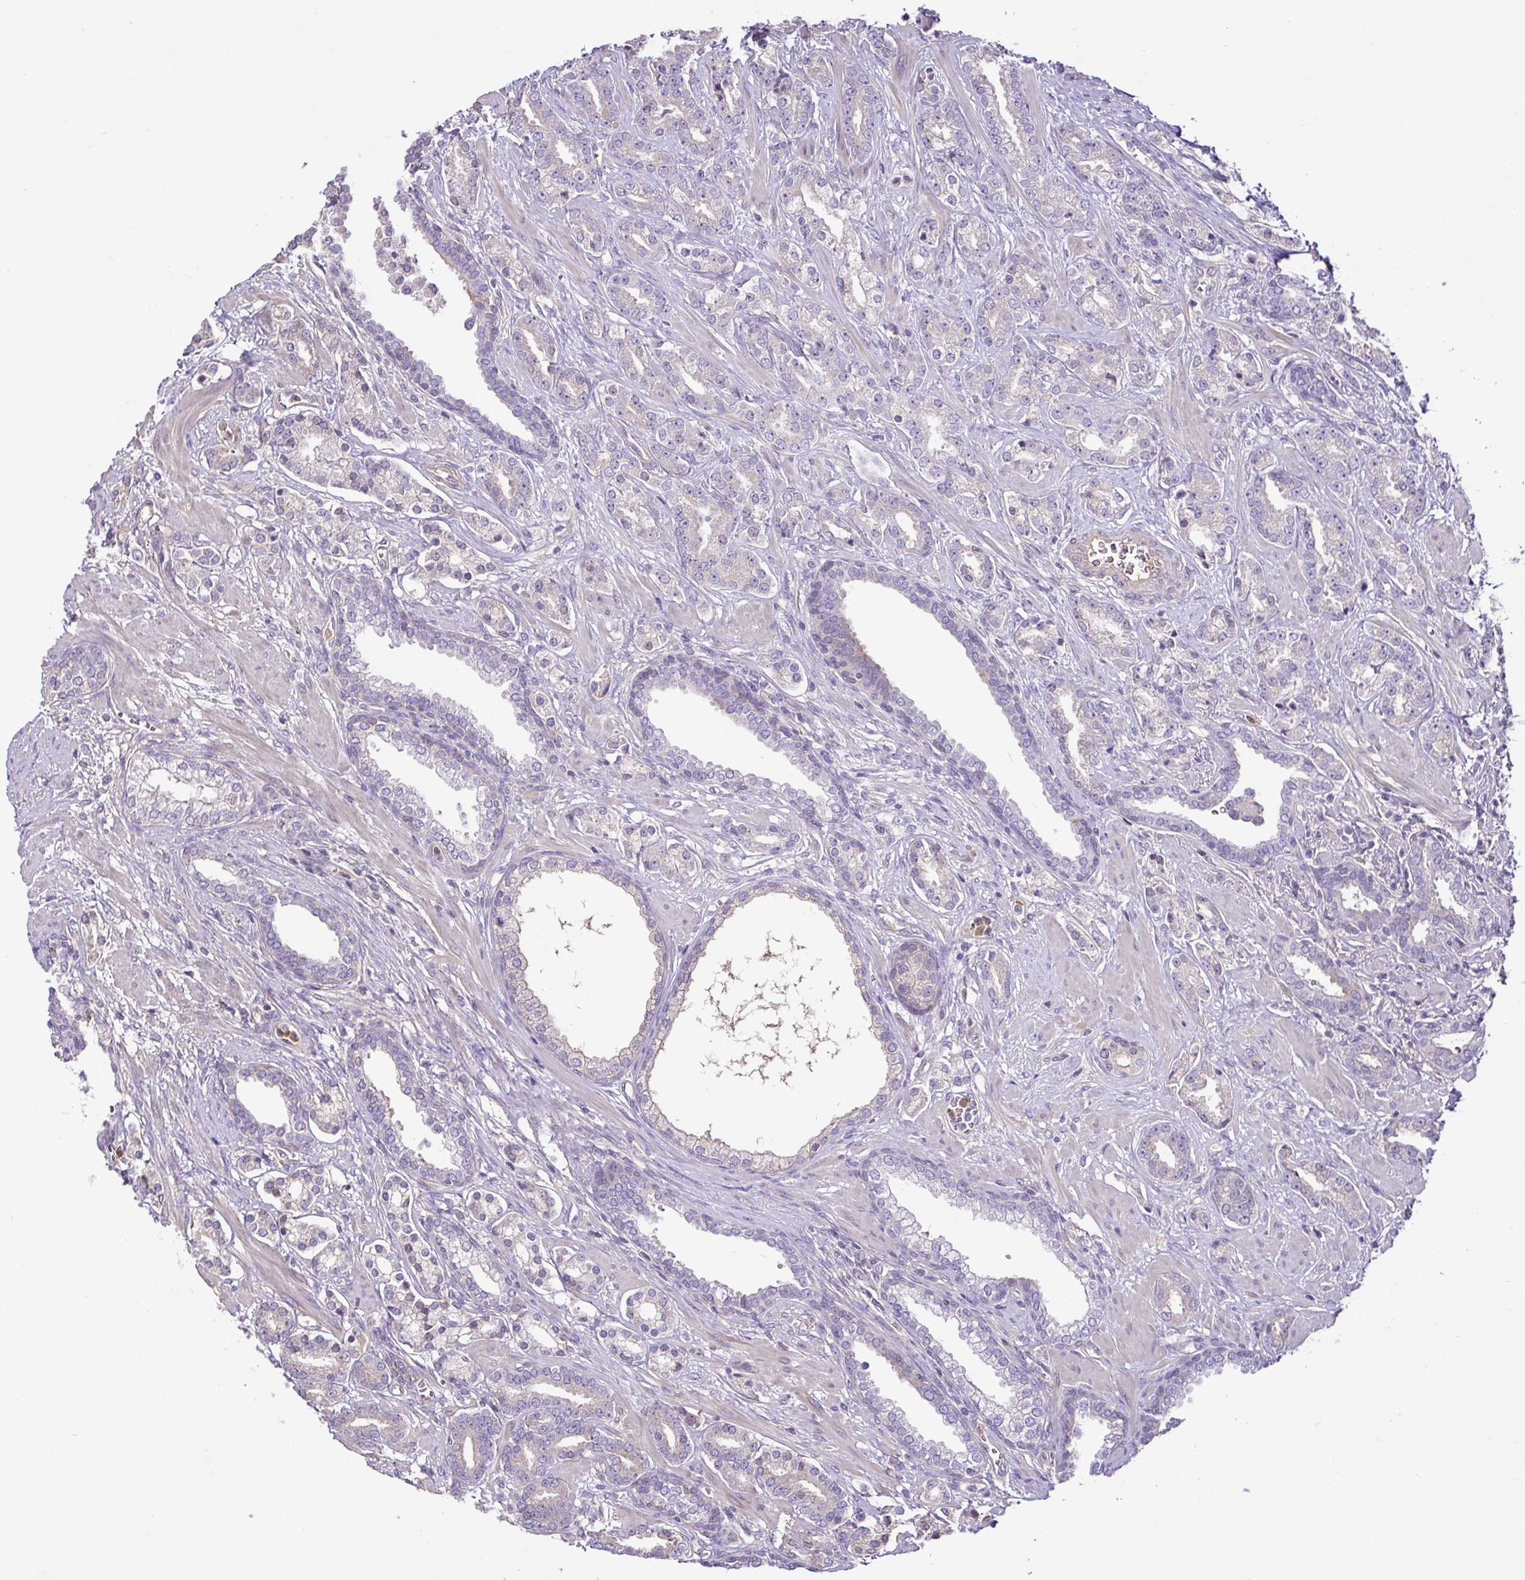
{"staining": {"intensity": "negative", "quantity": "none", "location": "none"}, "tissue": "prostate cancer", "cell_type": "Tumor cells", "image_type": "cancer", "snomed": [{"axis": "morphology", "description": "Adenocarcinoma, High grade"}, {"axis": "topography", "description": "Prostate"}], "caption": "High-grade adenocarcinoma (prostate) stained for a protein using immunohistochemistry (IHC) shows no positivity tumor cells.", "gene": "MYL10", "patient": {"sex": "male", "age": 60}}